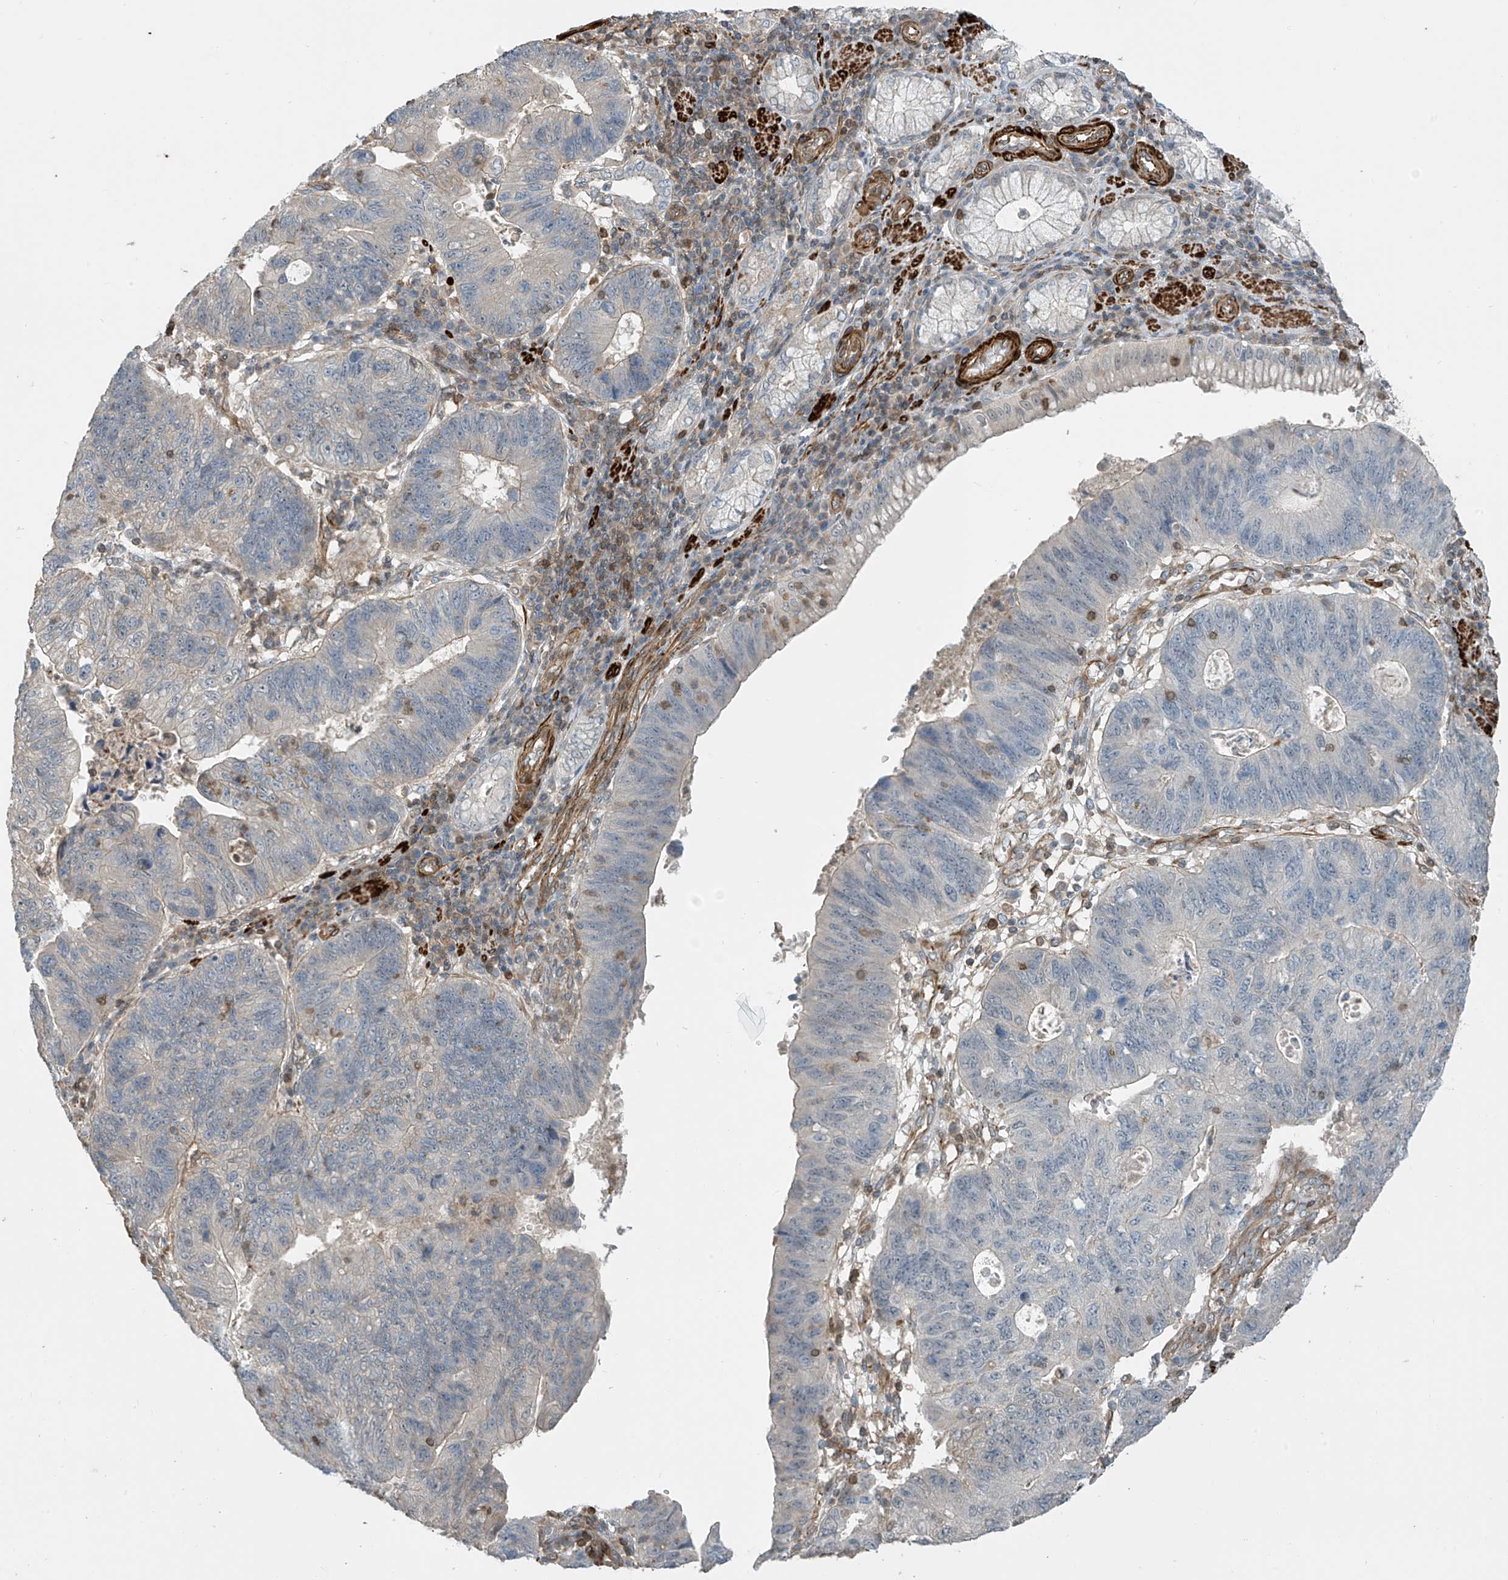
{"staining": {"intensity": "negative", "quantity": "none", "location": "none"}, "tissue": "stomach cancer", "cell_type": "Tumor cells", "image_type": "cancer", "snomed": [{"axis": "morphology", "description": "Adenocarcinoma, NOS"}, {"axis": "topography", "description": "Stomach"}], "caption": "Image shows no significant protein positivity in tumor cells of stomach adenocarcinoma.", "gene": "SH3BGRL3", "patient": {"sex": "male", "age": 59}}